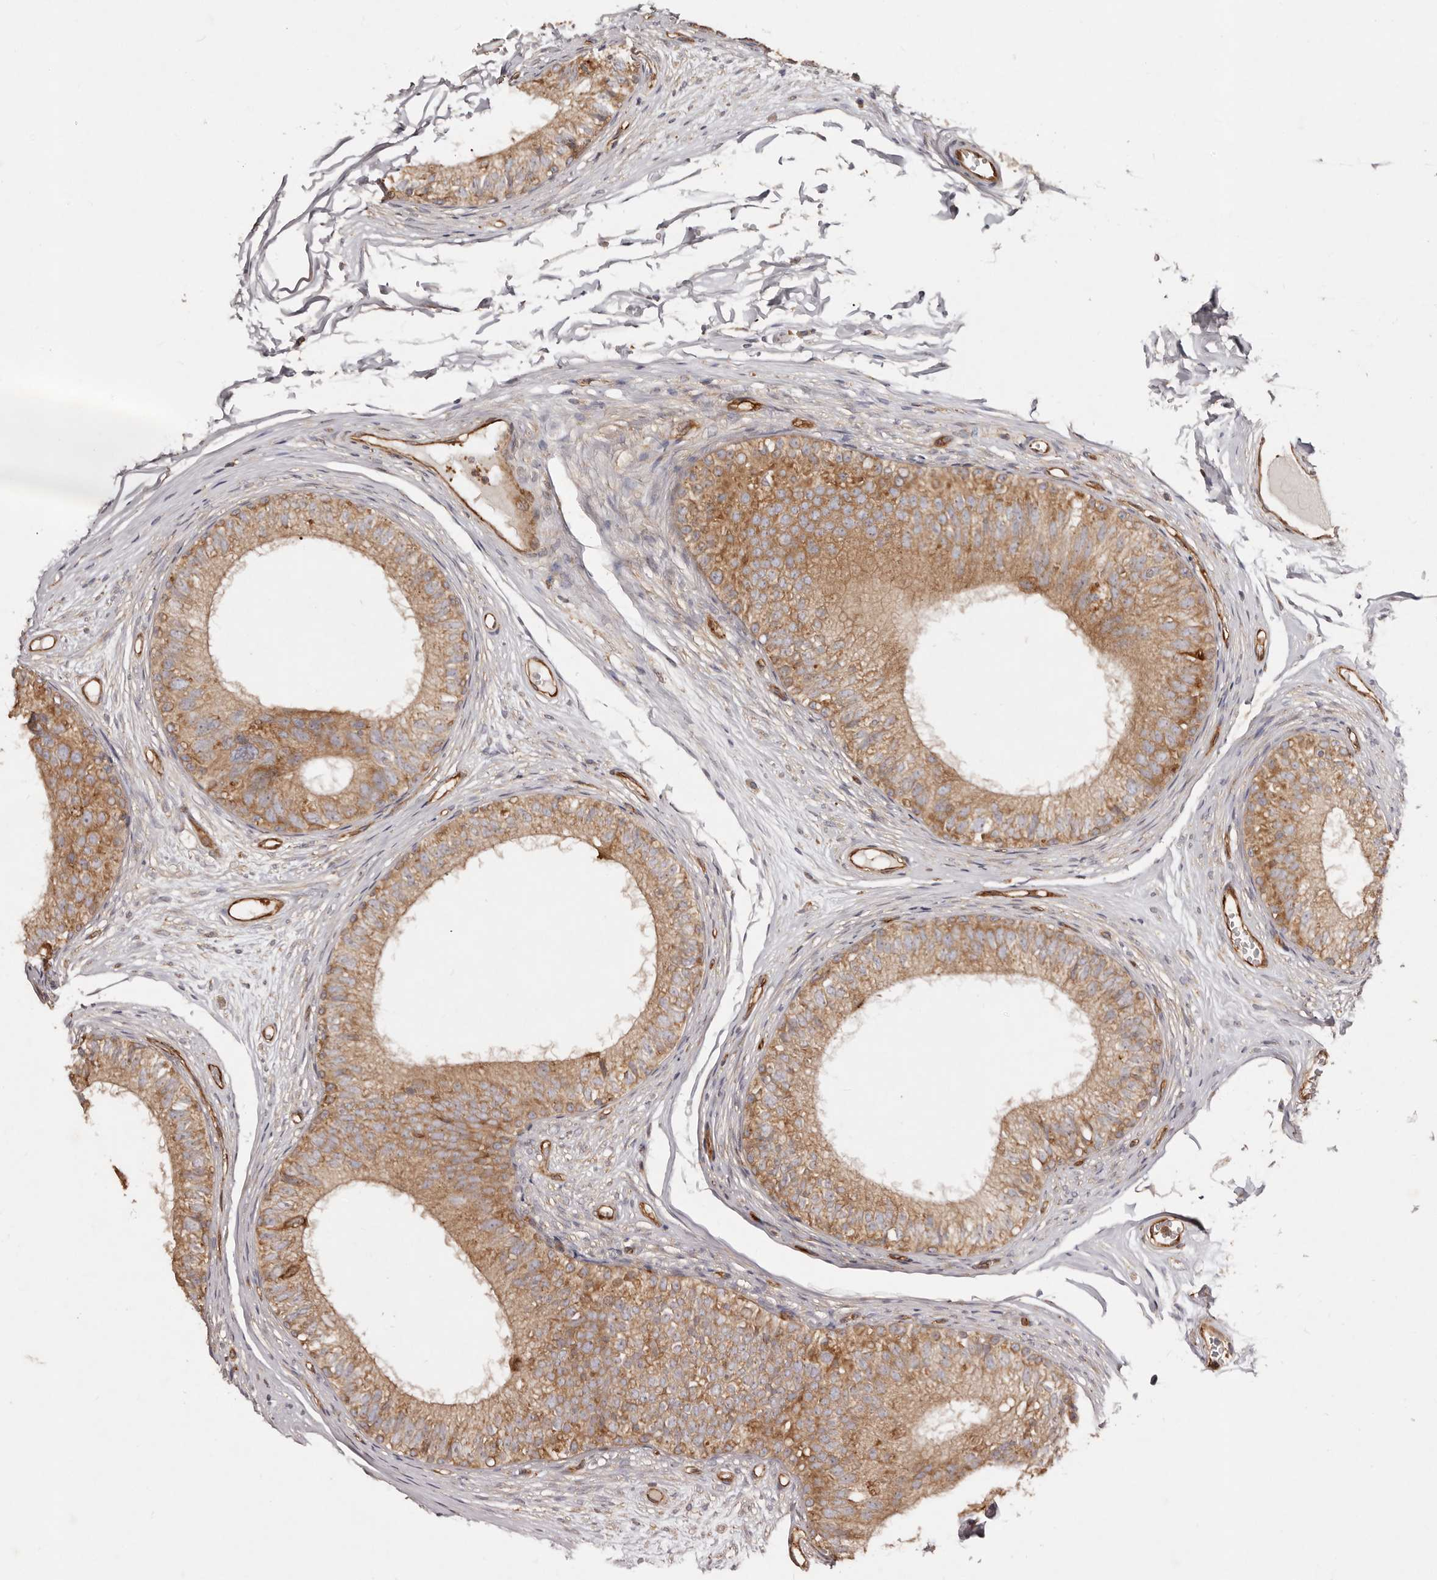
{"staining": {"intensity": "moderate", "quantity": ">75%", "location": "cytoplasmic/membranous"}, "tissue": "epididymis", "cell_type": "Glandular cells", "image_type": "normal", "snomed": [{"axis": "morphology", "description": "Normal tissue, NOS"}, {"axis": "morphology", "description": "Seminoma in situ"}, {"axis": "topography", "description": "Testis"}, {"axis": "topography", "description": "Epididymis"}], "caption": "Brown immunohistochemical staining in normal epididymis displays moderate cytoplasmic/membranous expression in approximately >75% of glandular cells.", "gene": "RPS6", "patient": {"sex": "male", "age": 28}}